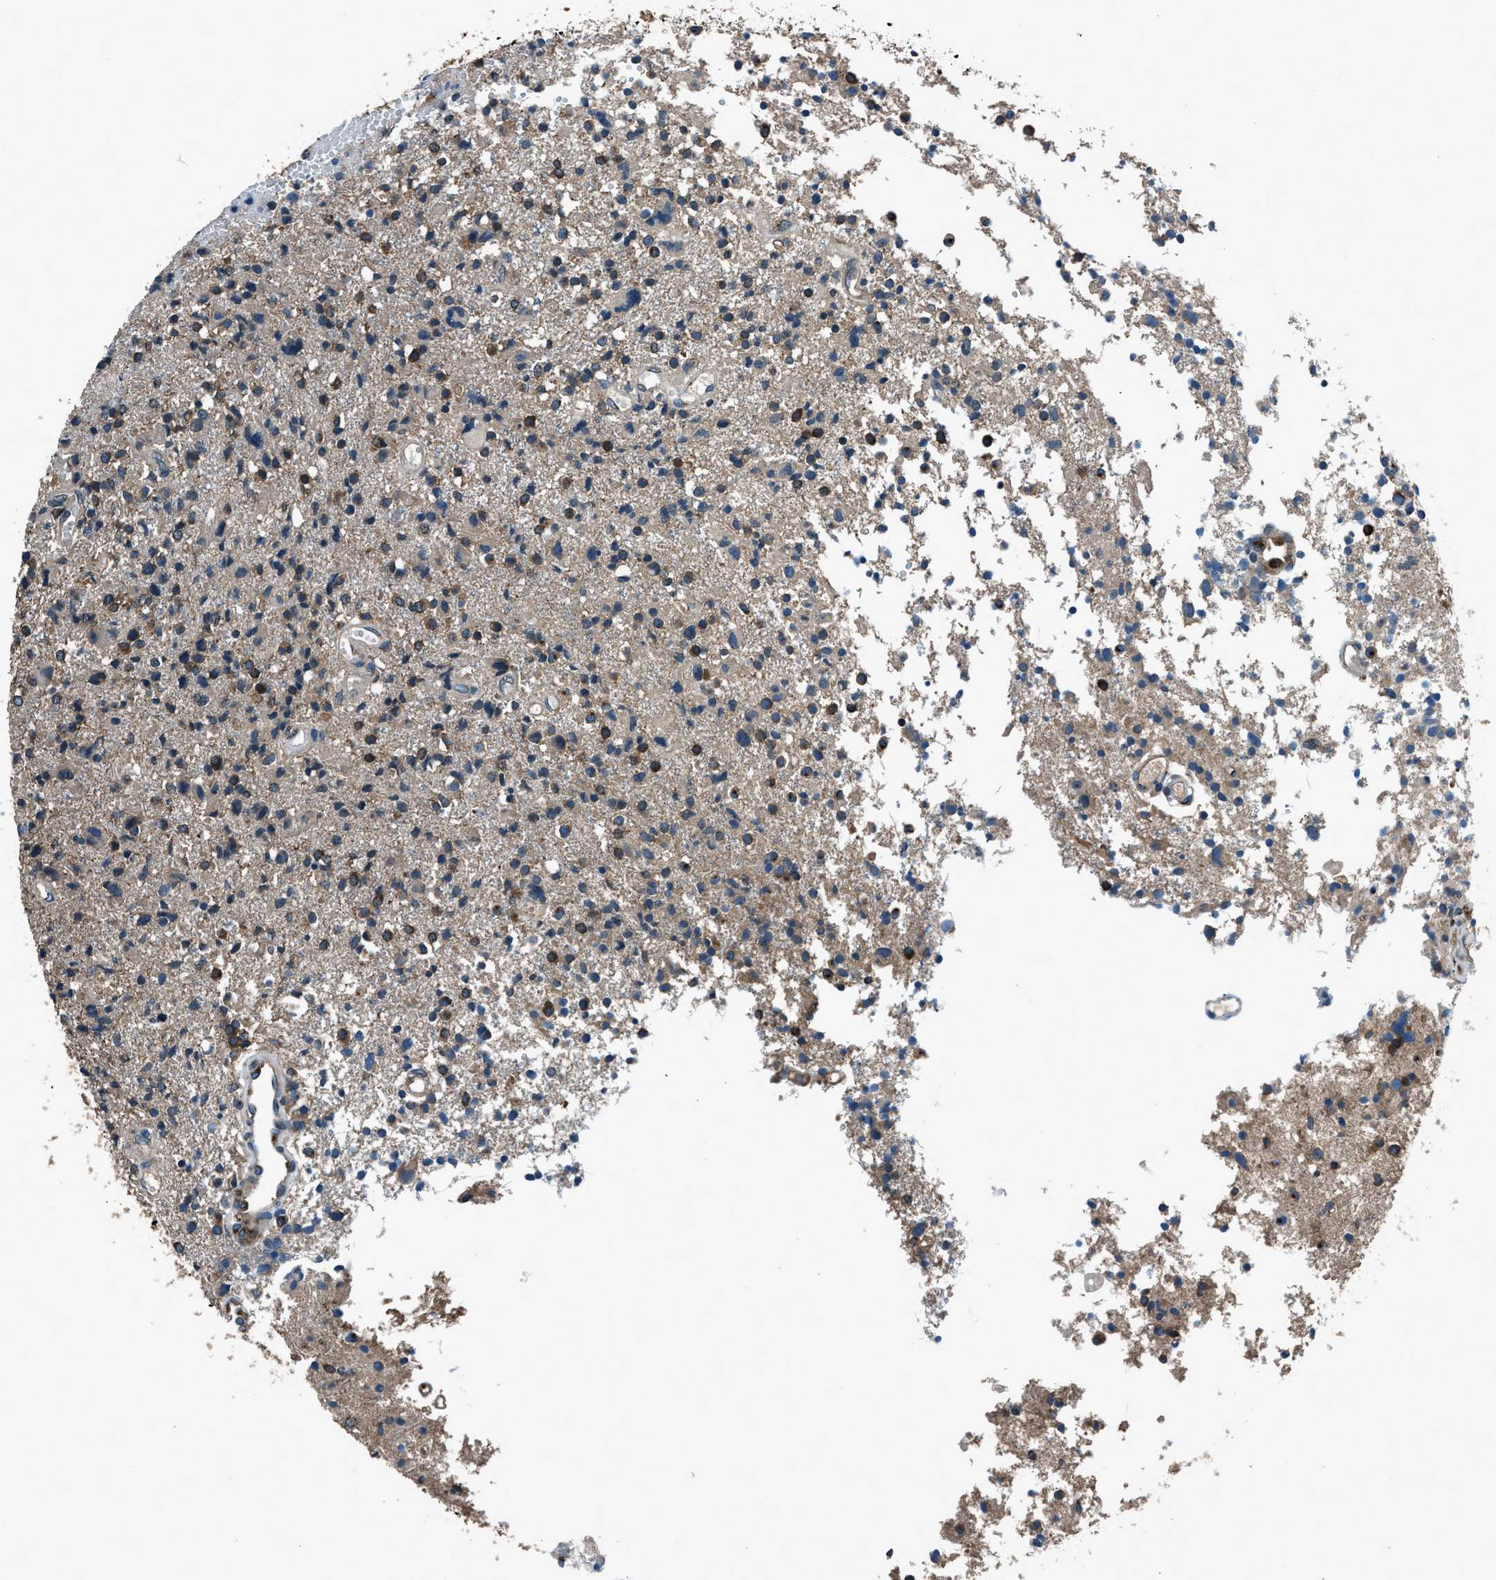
{"staining": {"intensity": "strong", "quantity": "<25%", "location": "cytoplasmic/membranous"}, "tissue": "glioma", "cell_type": "Tumor cells", "image_type": "cancer", "snomed": [{"axis": "morphology", "description": "Glioma, malignant, High grade"}, {"axis": "topography", "description": "Brain"}], "caption": "Human glioma stained with a protein marker displays strong staining in tumor cells.", "gene": "ARFGAP2", "patient": {"sex": "female", "age": 59}}